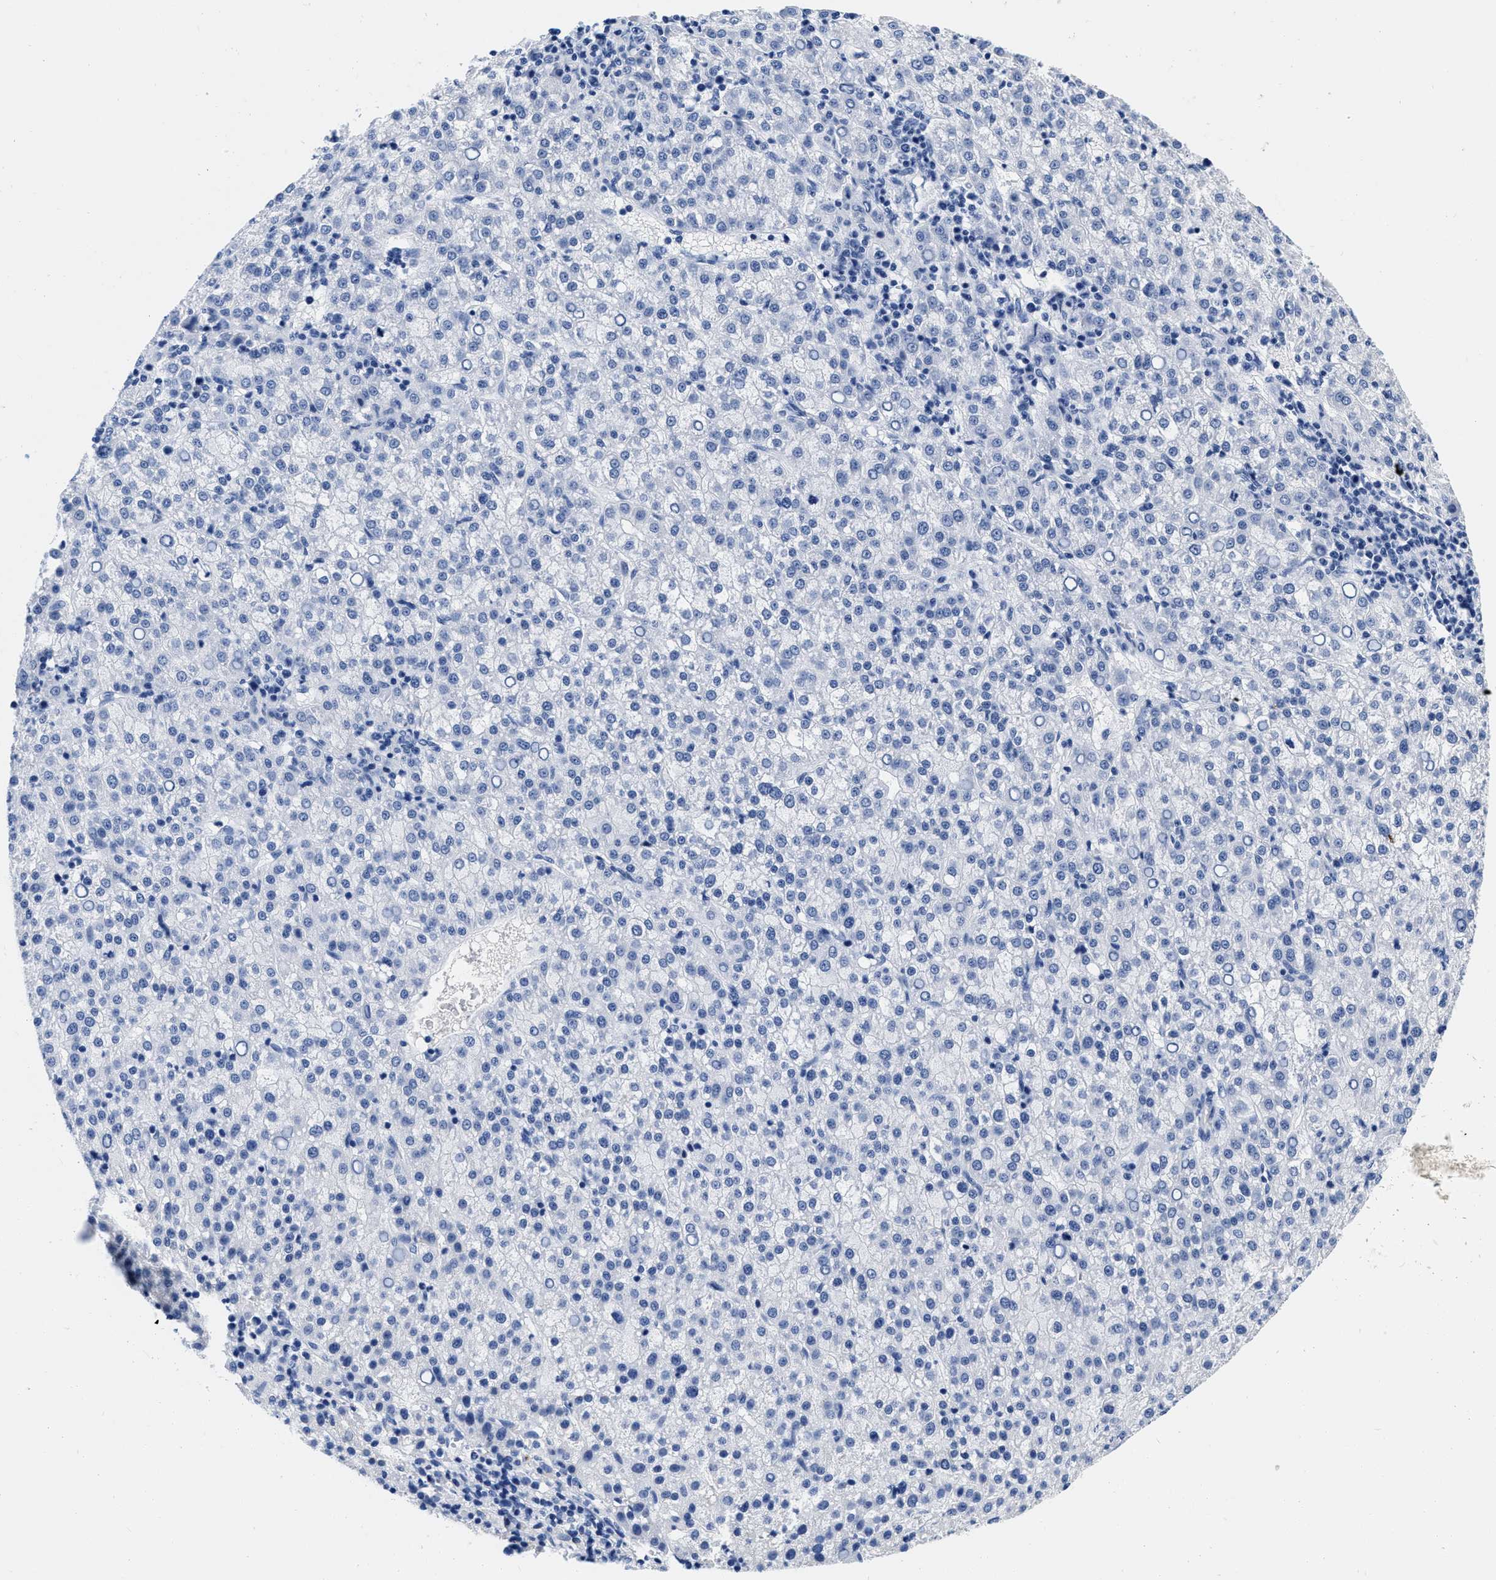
{"staining": {"intensity": "negative", "quantity": "none", "location": "none"}, "tissue": "liver cancer", "cell_type": "Tumor cells", "image_type": "cancer", "snomed": [{"axis": "morphology", "description": "Carcinoma, Hepatocellular, NOS"}, {"axis": "topography", "description": "Liver"}], "caption": "Immunohistochemical staining of human liver hepatocellular carcinoma displays no significant staining in tumor cells.", "gene": "CER1", "patient": {"sex": "female", "age": 58}}